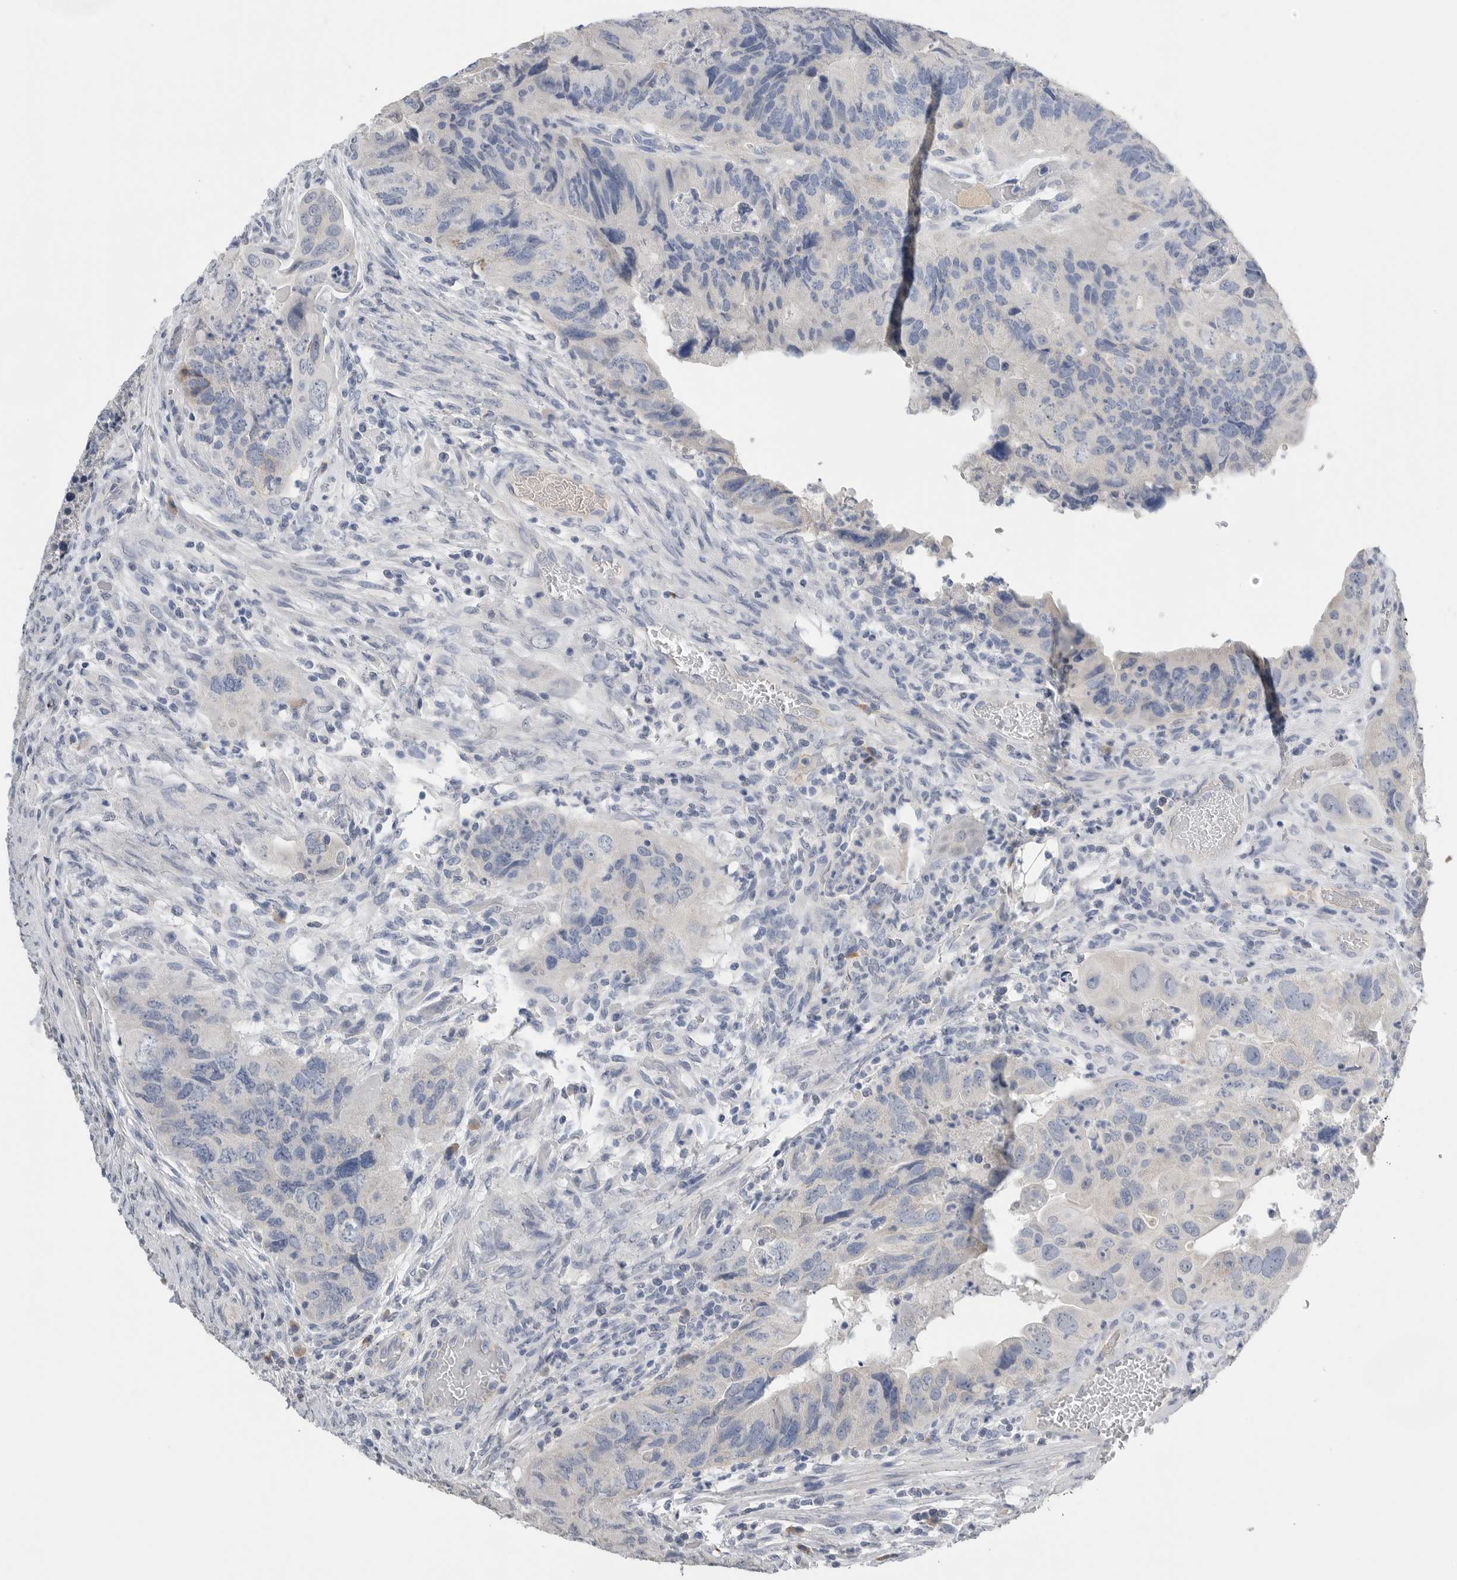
{"staining": {"intensity": "negative", "quantity": "none", "location": "none"}, "tissue": "colorectal cancer", "cell_type": "Tumor cells", "image_type": "cancer", "snomed": [{"axis": "morphology", "description": "Adenocarcinoma, NOS"}, {"axis": "topography", "description": "Rectum"}], "caption": "IHC photomicrograph of colorectal cancer (adenocarcinoma) stained for a protein (brown), which demonstrates no expression in tumor cells.", "gene": "FABP6", "patient": {"sex": "male", "age": 63}}